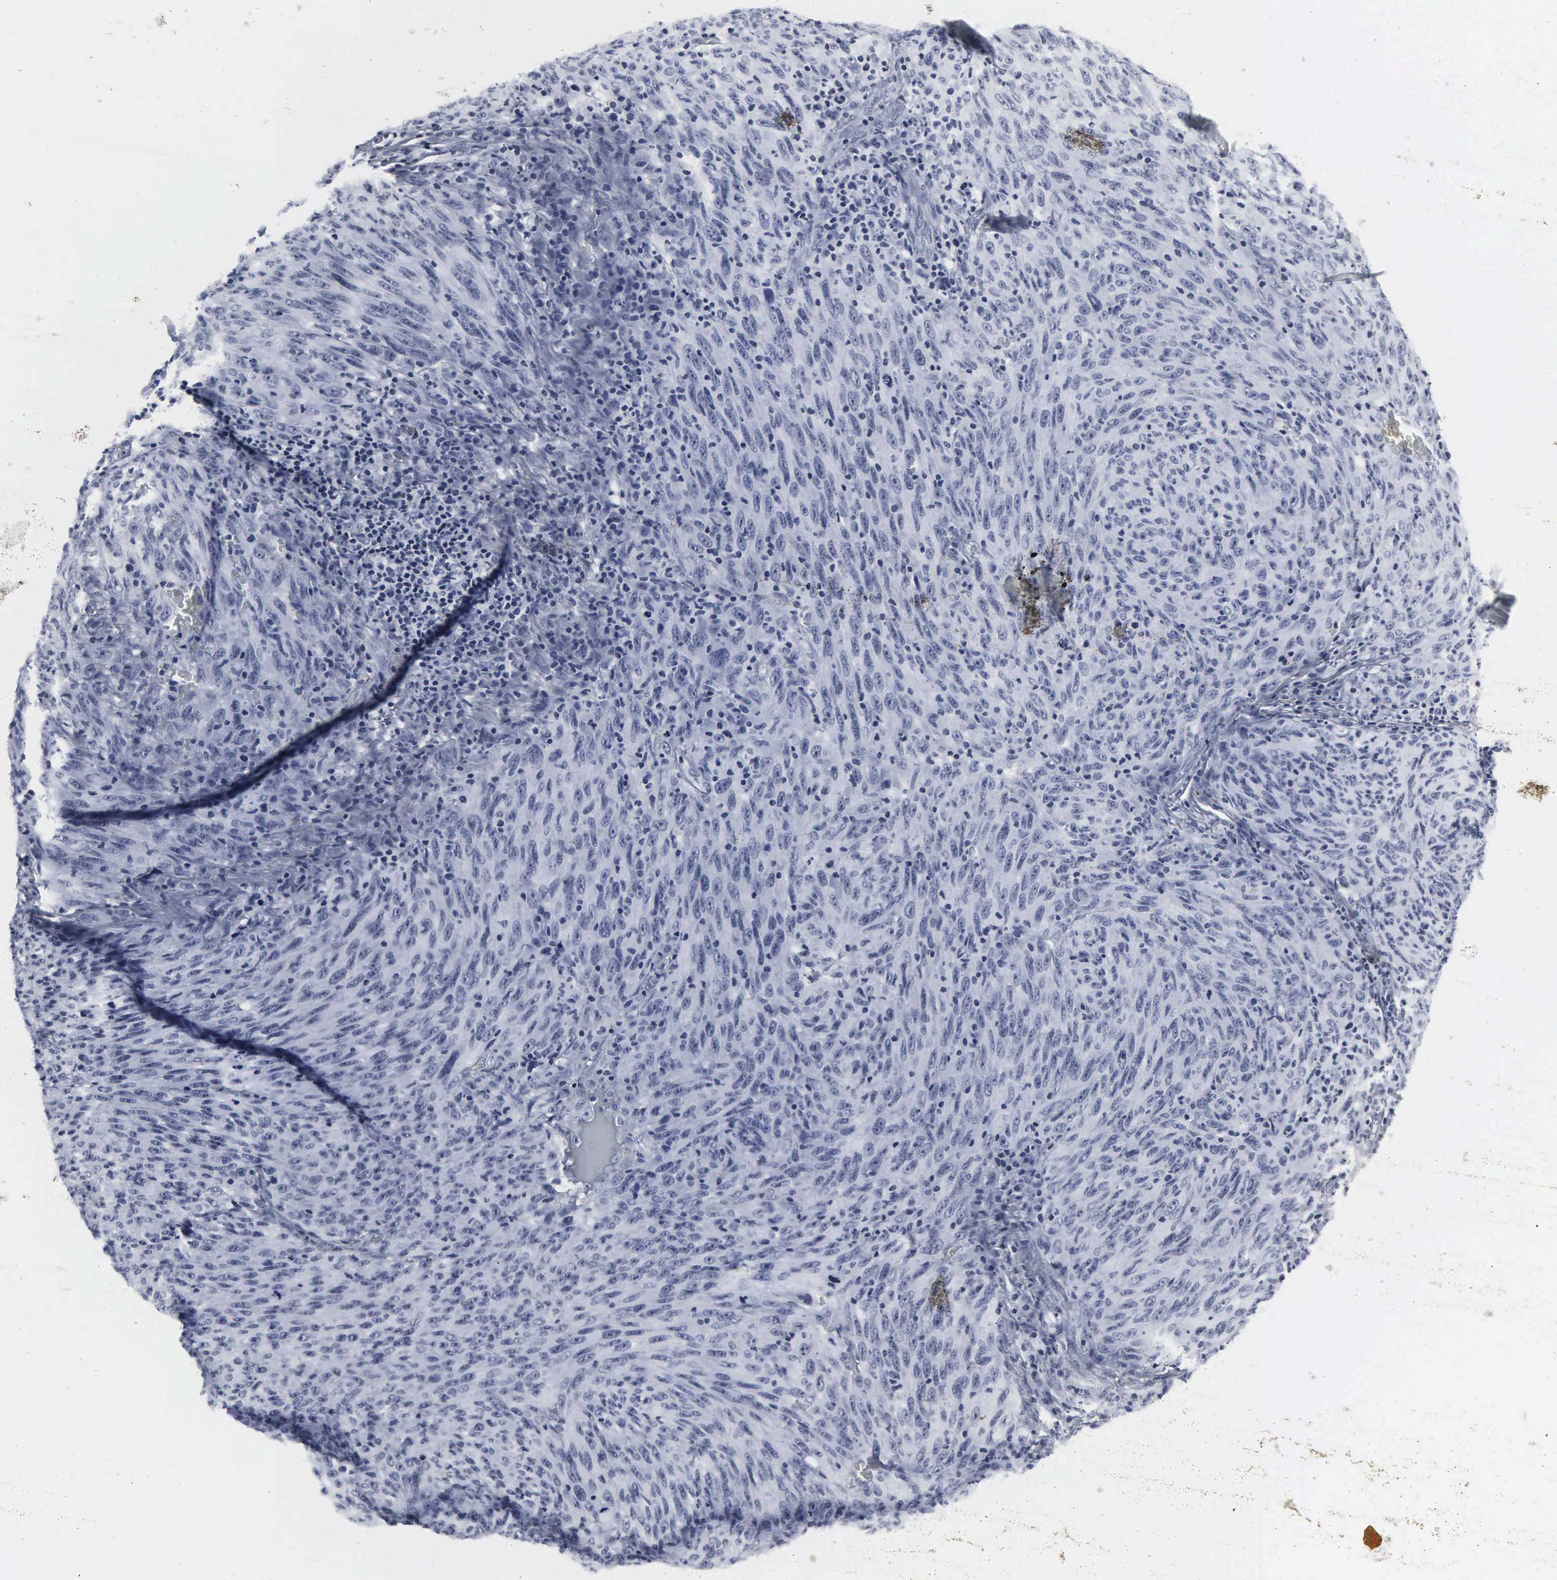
{"staining": {"intensity": "negative", "quantity": "none", "location": "none"}, "tissue": "melanoma", "cell_type": "Tumor cells", "image_type": "cancer", "snomed": [{"axis": "morphology", "description": "Malignant melanoma, NOS"}, {"axis": "topography", "description": "Skin"}], "caption": "Malignant melanoma stained for a protein using immunohistochemistry (IHC) reveals no staining tumor cells.", "gene": "DGCR2", "patient": {"sex": "male", "age": 76}}